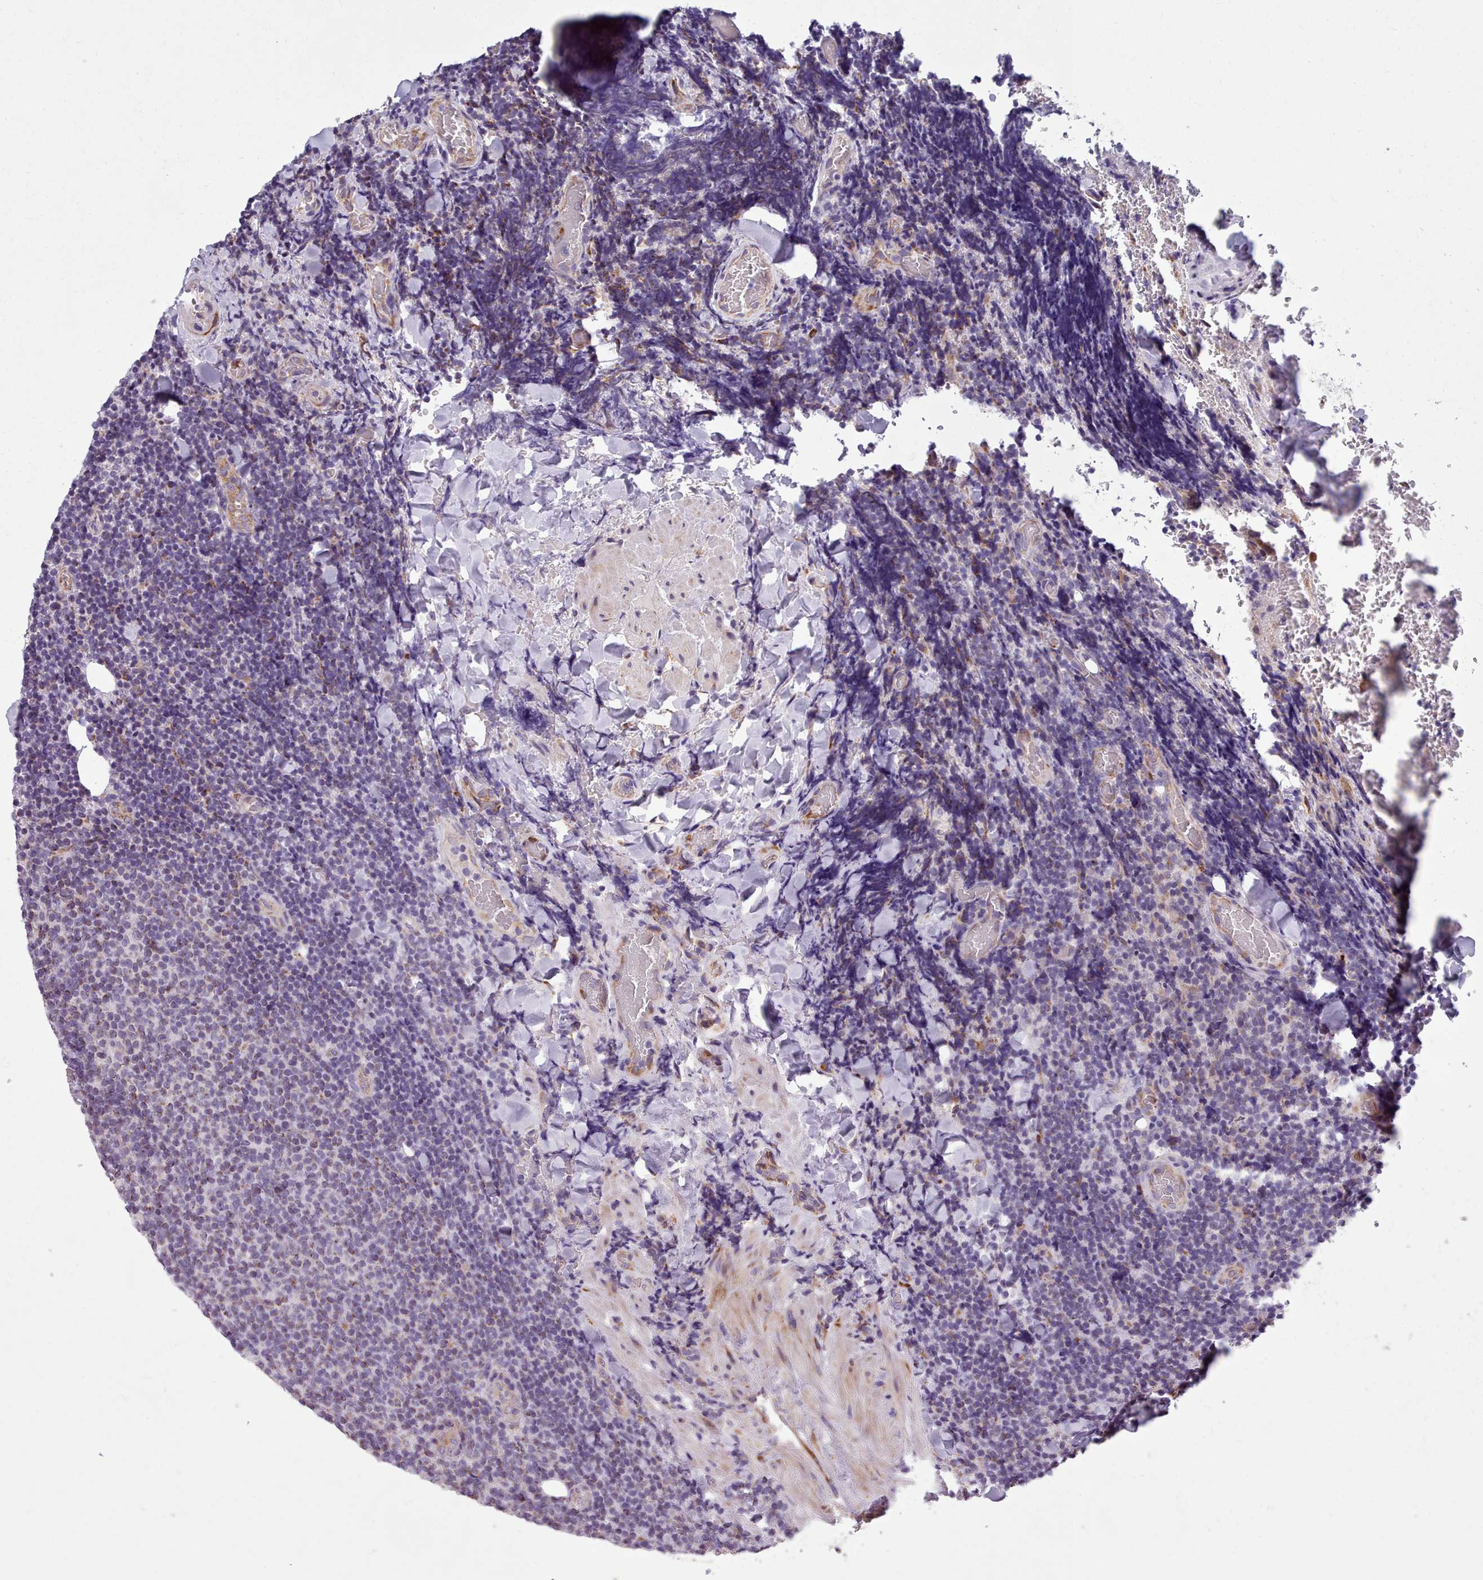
{"staining": {"intensity": "negative", "quantity": "none", "location": "none"}, "tissue": "lymphoma", "cell_type": "Tumor cells", "image_type": "cancer", "snomed": [{"axis": "morphology", "description": "Malignant lymphoma, non-Hodgkin's type, Low grade"}, {"axis": "topography", "description": "Lymph node"}], "caption": "Histopathology image shows no significant protein positivity in tumor cells of lymphoma. (Immunohistochemistry (ihc), brightfield microscopy, high magnification).", "gene": "FKBP10", "patient": {"sex": "male", "age": 66}}